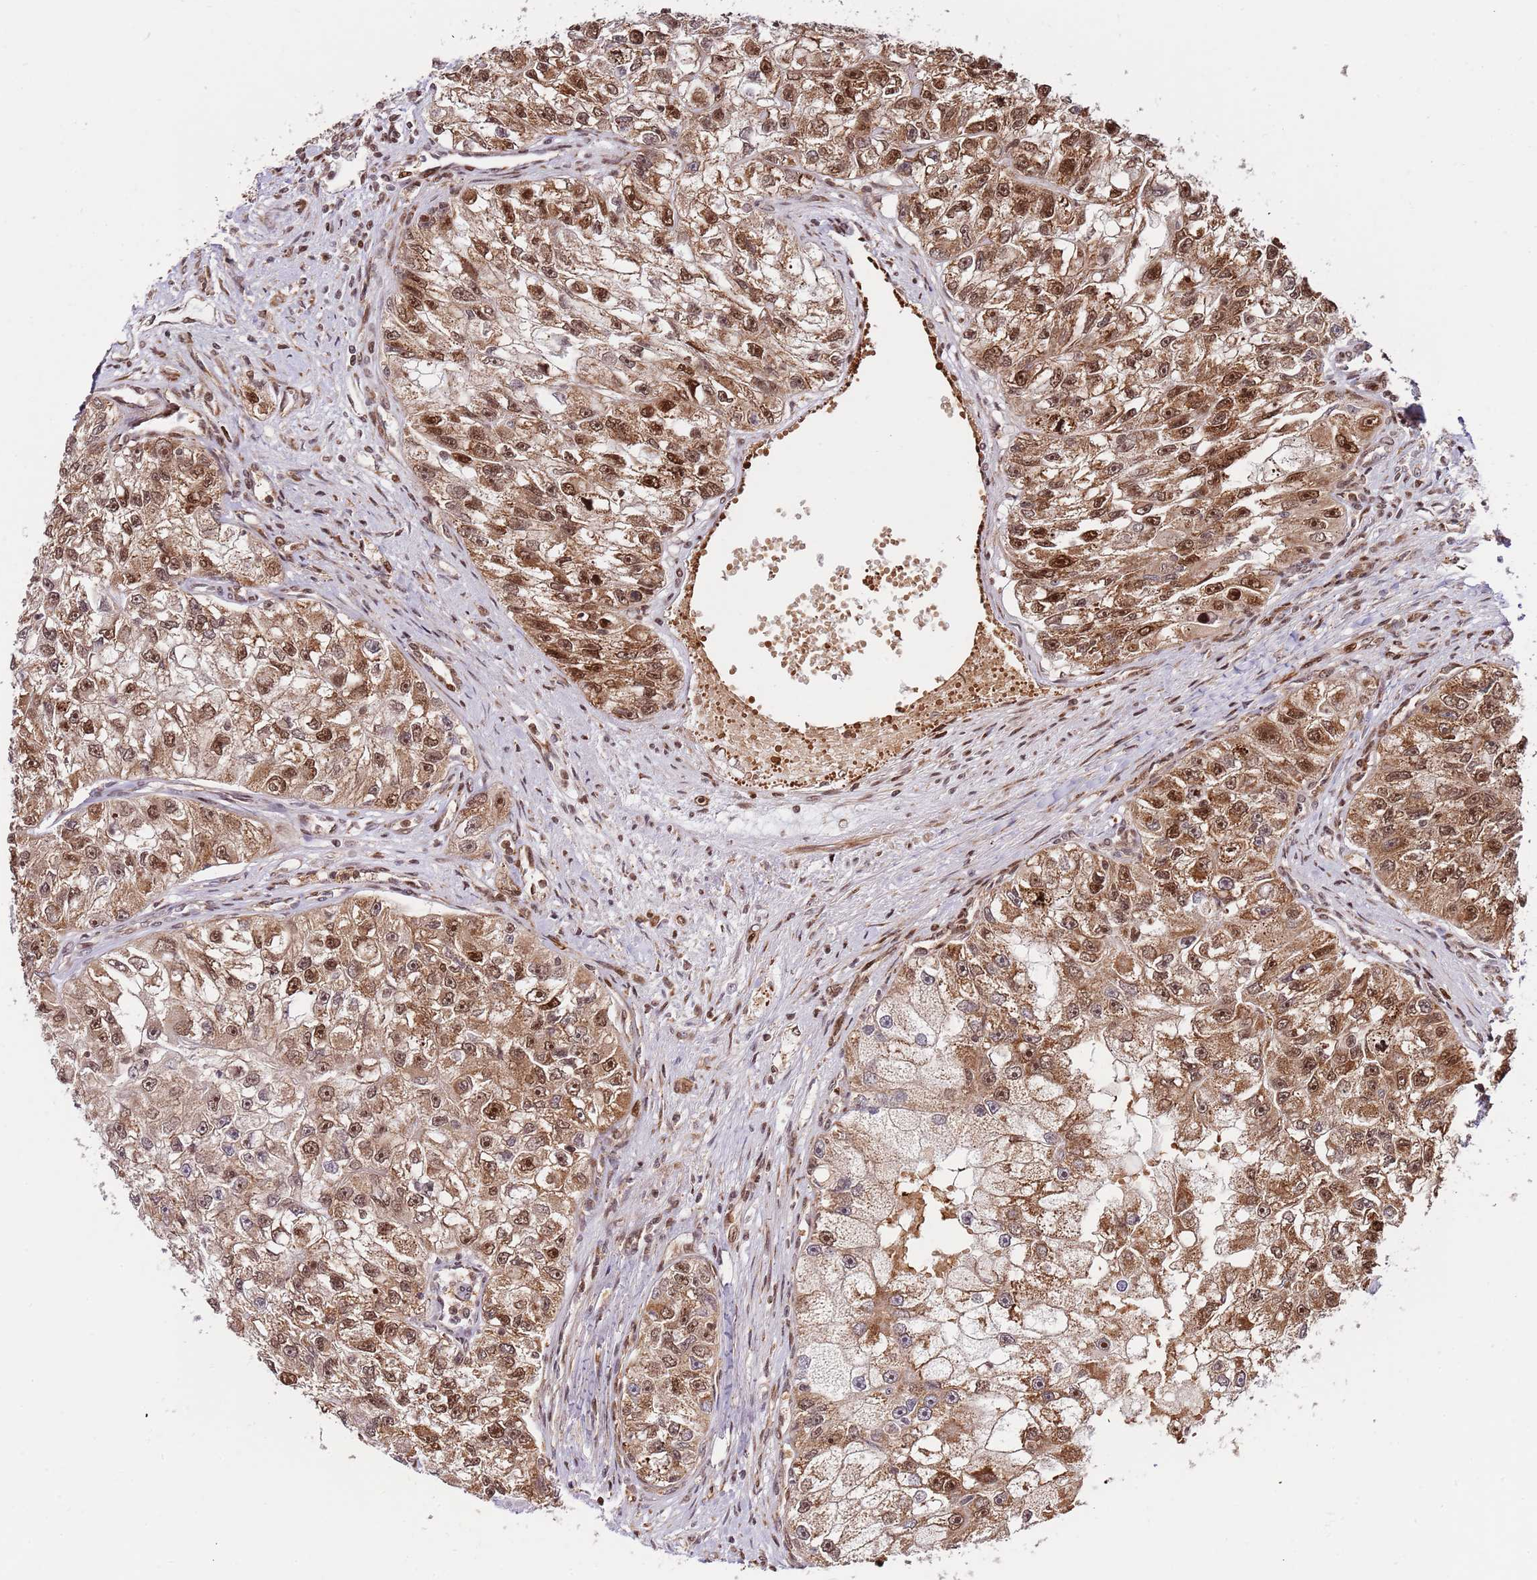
{"staining": {"intensity": "moderate", "quantity": ">75%", "location": "cytoplasmic/membranous,nuclear"}, "tissue": "renal cancer", "cell_type": "Tumor cells", "image_type": "cancer", "snomed": [{"axis": "morphology", "description": "Adenocarcinoma, NOS"}, {"axis": "topography", "description": "Kidney"}], "caption": "Protein staining demonstrates moderate cytoplasmic/membranous and nuclear expression in about >75% of tumor cells in renal adenocarcinoma.", "gene": "RIF1", "patient": {"sex": "male", "age": 63}}